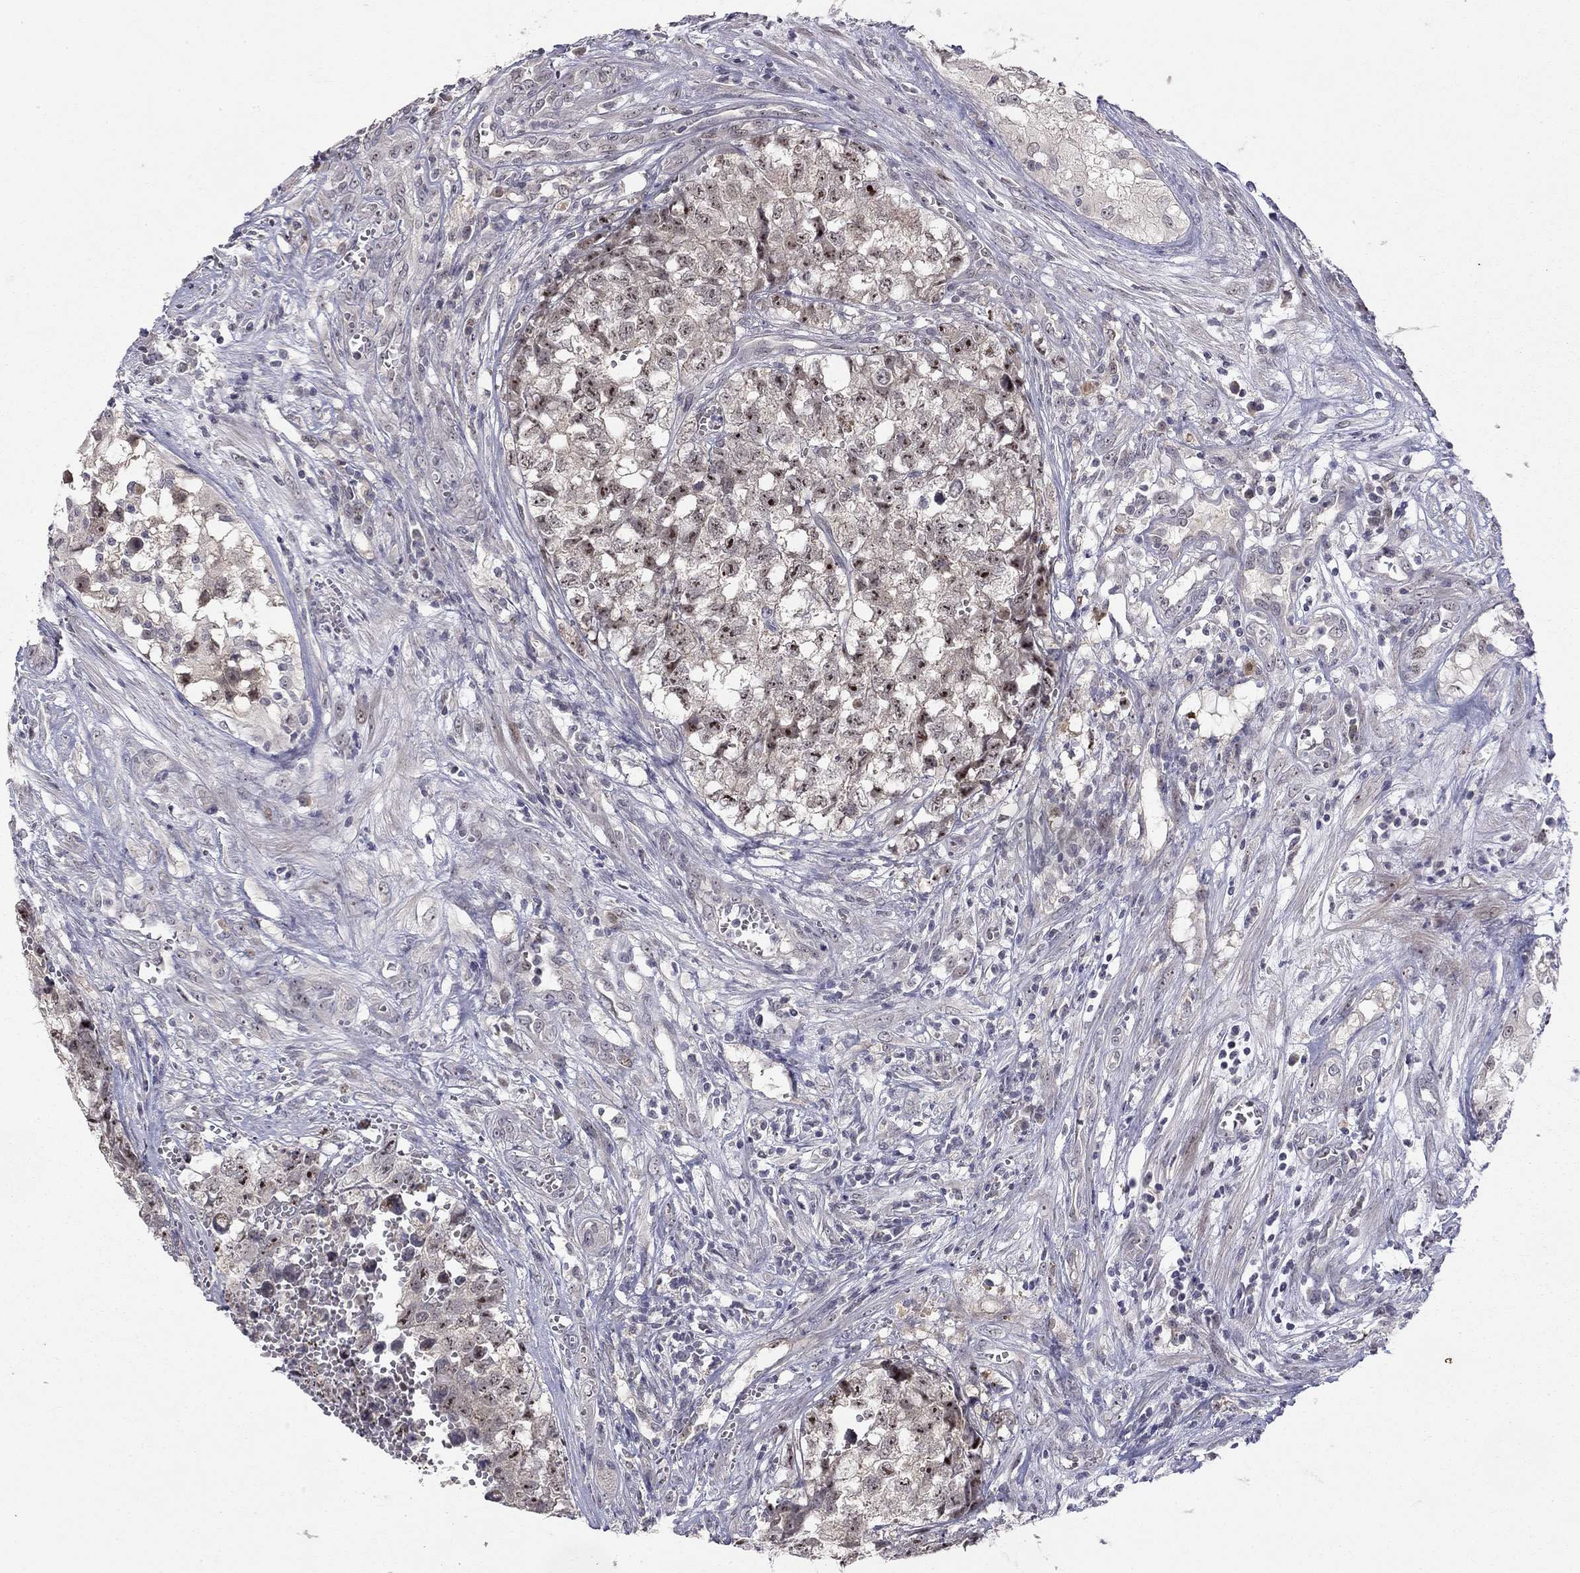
{"staining": {"intensity": "moderate", "quantity": "25%-75%", "location": "nuclear"}, "tissue": "testis cancer", "cell_type": "Tumor cells", "image_type": "cancer", "snomed": [{"axis": "morphology", "description": "Seminoma, NOS"}, {"axis": "morphology", "description": "Carcinoma, Embryonal, NOS"}, {"axis": "topography", "description": "Testis"}], "caption": "Protein staining reveals moderate nuclear staining in about 25%-75% of tumor cells in testis cancer. The staining is performed using DAB (3,3'-diaminobenzidine) brown chromogen to label protein expression. The nuclei are counter-stained blue using hematoxylin.", "gene": "STXBP6", "patient": {"sex": "male", "age": 22}}